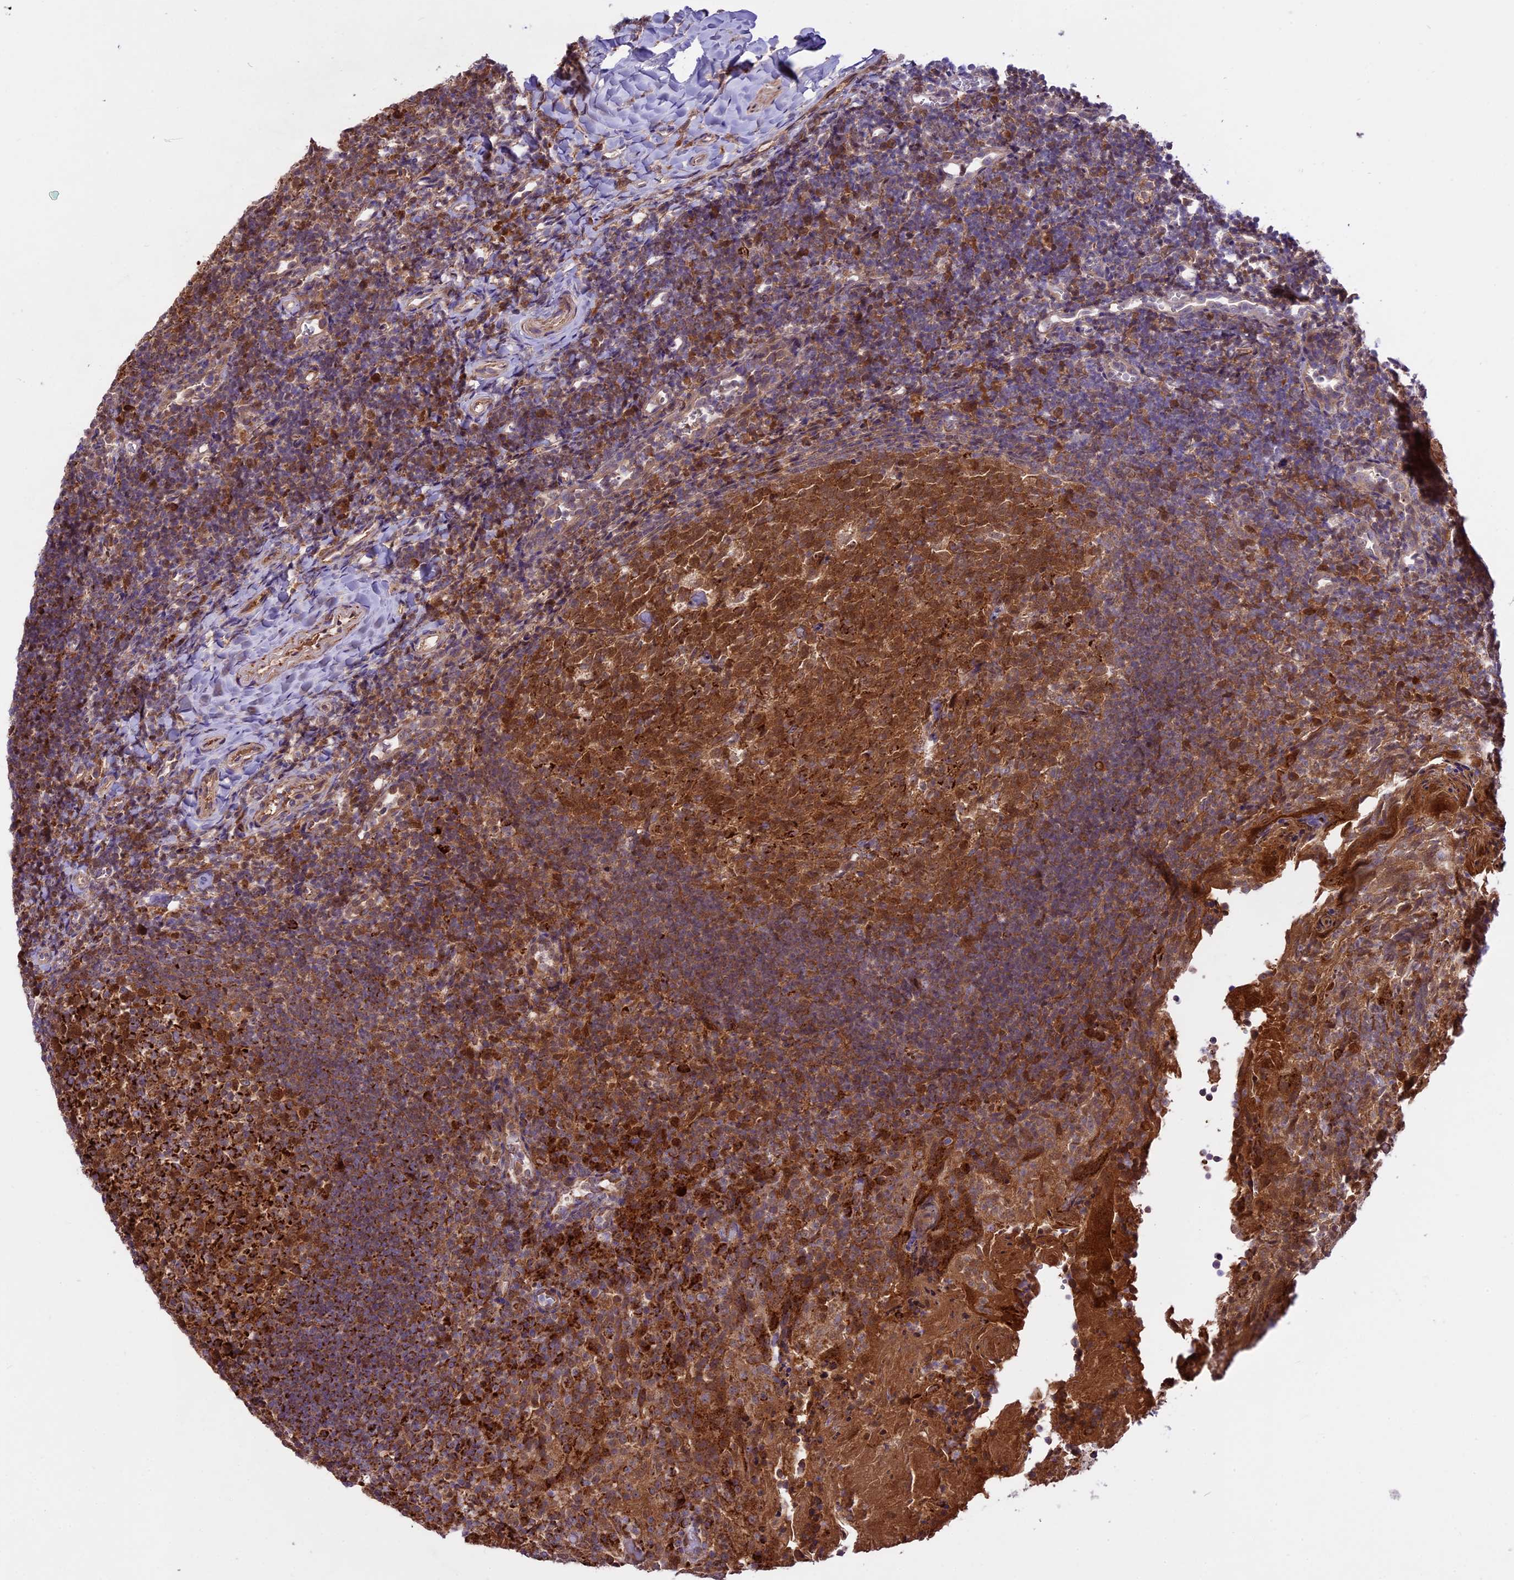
{"staining": {"intensity": "strong", "quantity": ">75%", "location": "cytoplasmic/membranous"}, "tissue": "tonsil", "cell_type": "Germinal center cells", "image_type": "normal", "snomed": [{"axis": "morphology", "description": "Normal tissue, NOS"}, {"axis": "topography", "description": "Tonsil"}], "caption": "This is a photomicrograph of immunohistochemistry staining of unremarkable tonsil, which shows strong staining in the cytoplasmic/membranous of germinal center cells.", "gene": "COX17", "patient": {"sex": "female", "age": 10}}